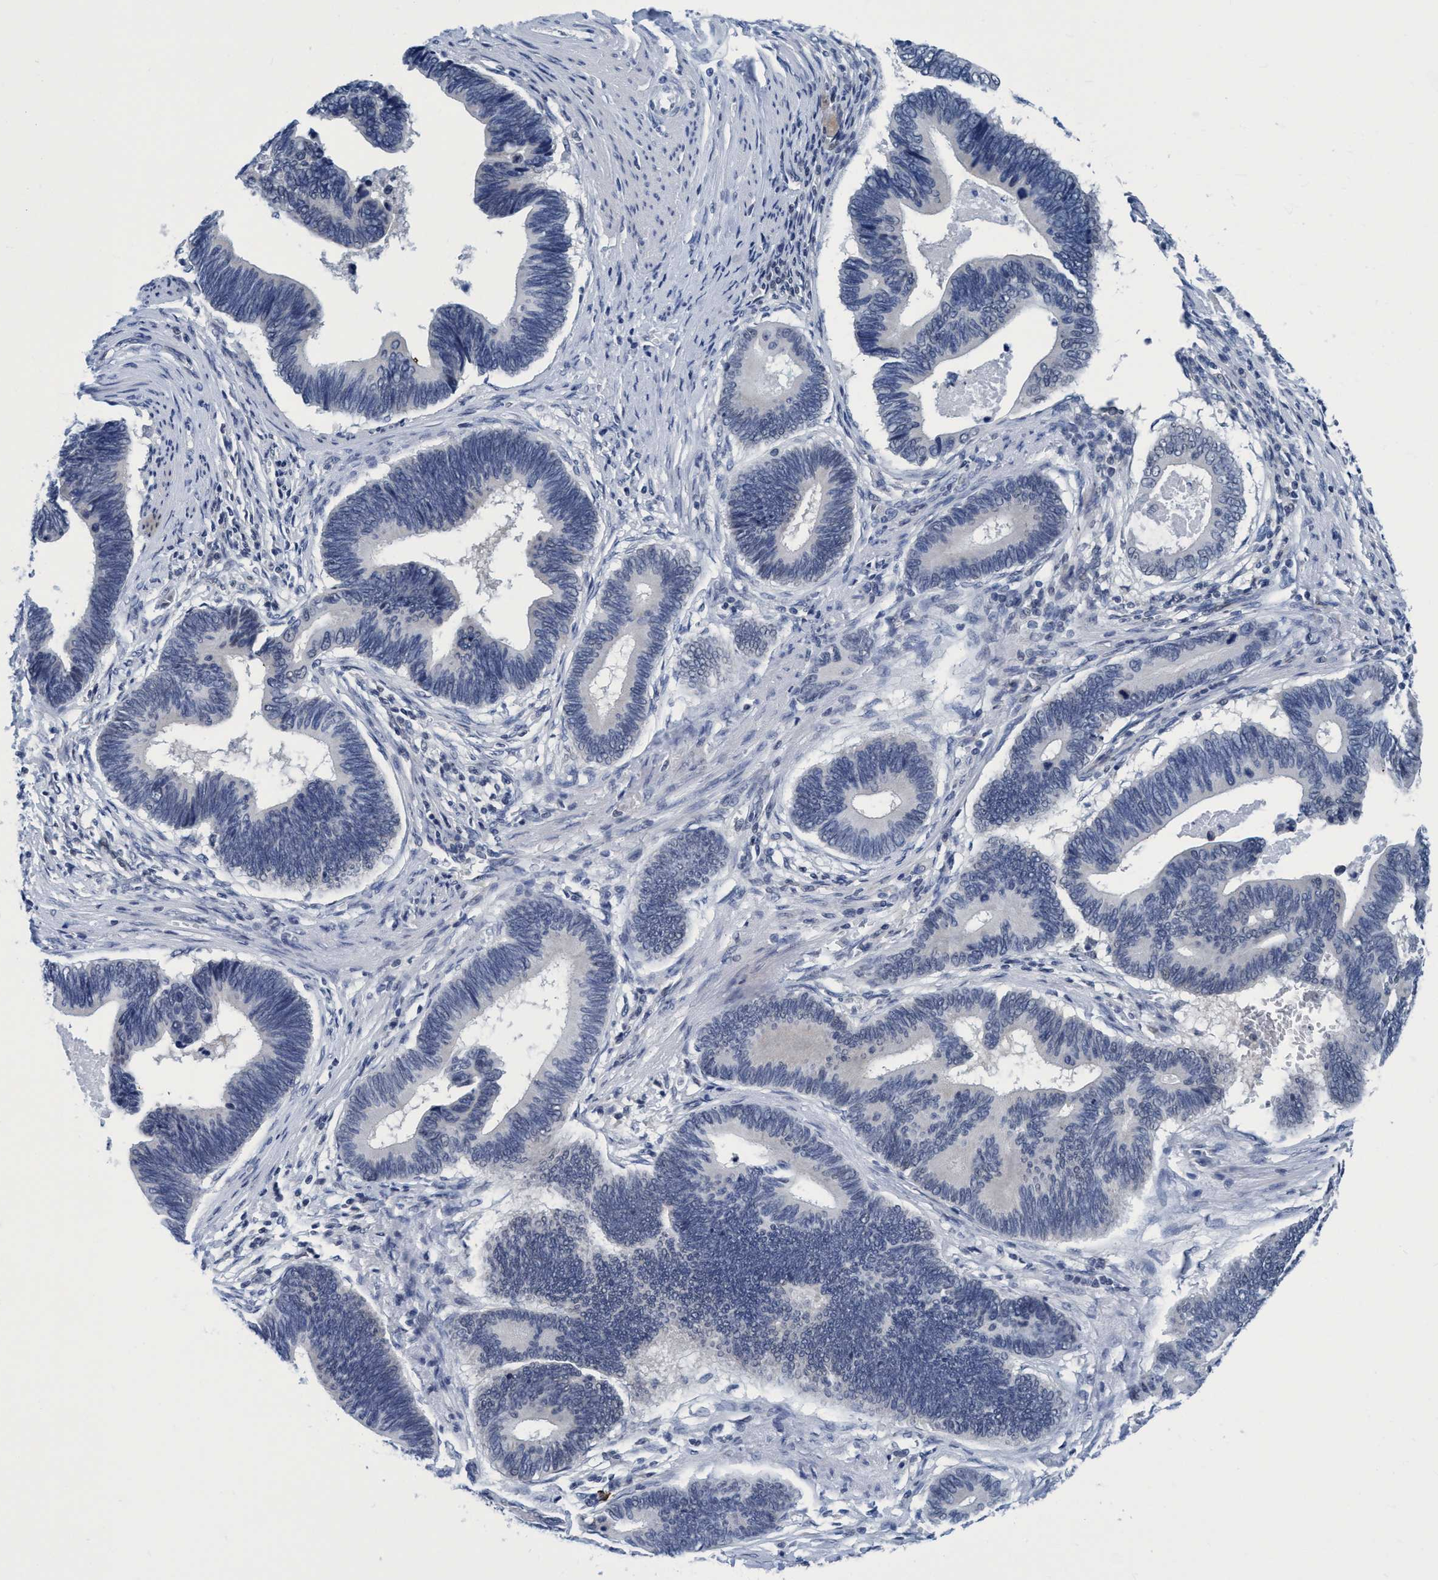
{"staining": {"intensity": "negative", "quantity": "none", "location": "none"}, "tissue": "pancreatic cancer", "cell_type": "Tumor cells", "image_type": "cancer", "snomed": [{"axis": "morphology", "description": "Adenocarcinoma, NOS"}, {"axis": "topography", "description": "Pancreas"}], "caption": "Tumor cells show no significant positivity in adenocarcinoma (pancreatic).", "gene": "DNAI1", "patient": {"sex": "female", "age": 70}}